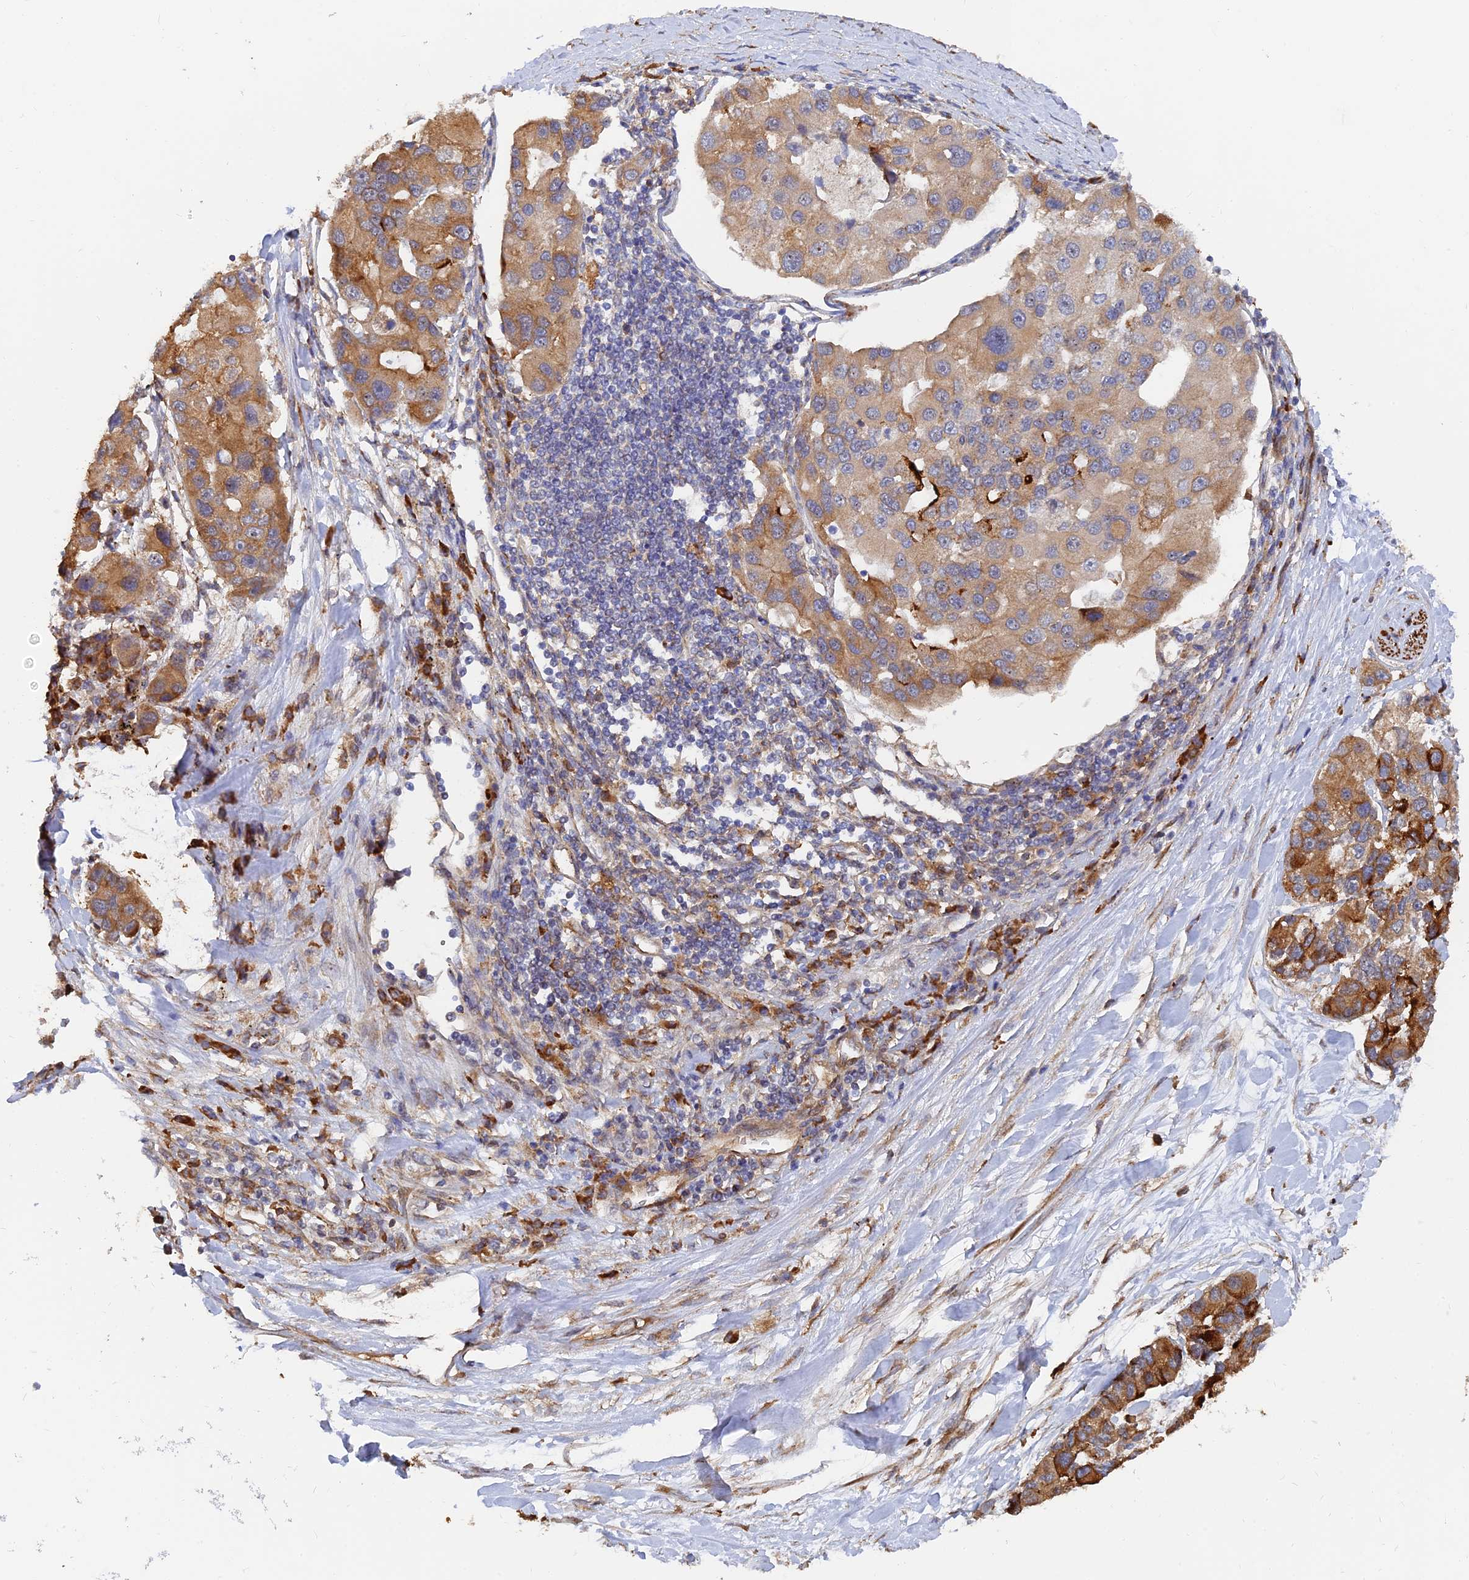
{"staining": {"intensity": "moderate", "quantity": "25%-75%", "location": "cytoplasmic/membranous"}, "tissue": "lung cancer", "cell_type": "Tumor cells", "image_type": "cancer", "snomed": [{"axis": "morphology", "description": "Adenocarcinoma, NOS"}, {"axis": "topography", "description": "Lung"}], "caption": "Adenocarcinoma (lung) stained with a brown dye demonstrates moderate cytoplasmic/membranous positive staining in about 25%-75% of tumor cells.", "gene": "WBP11", "patient": {"sex": "female", "age": 54}}